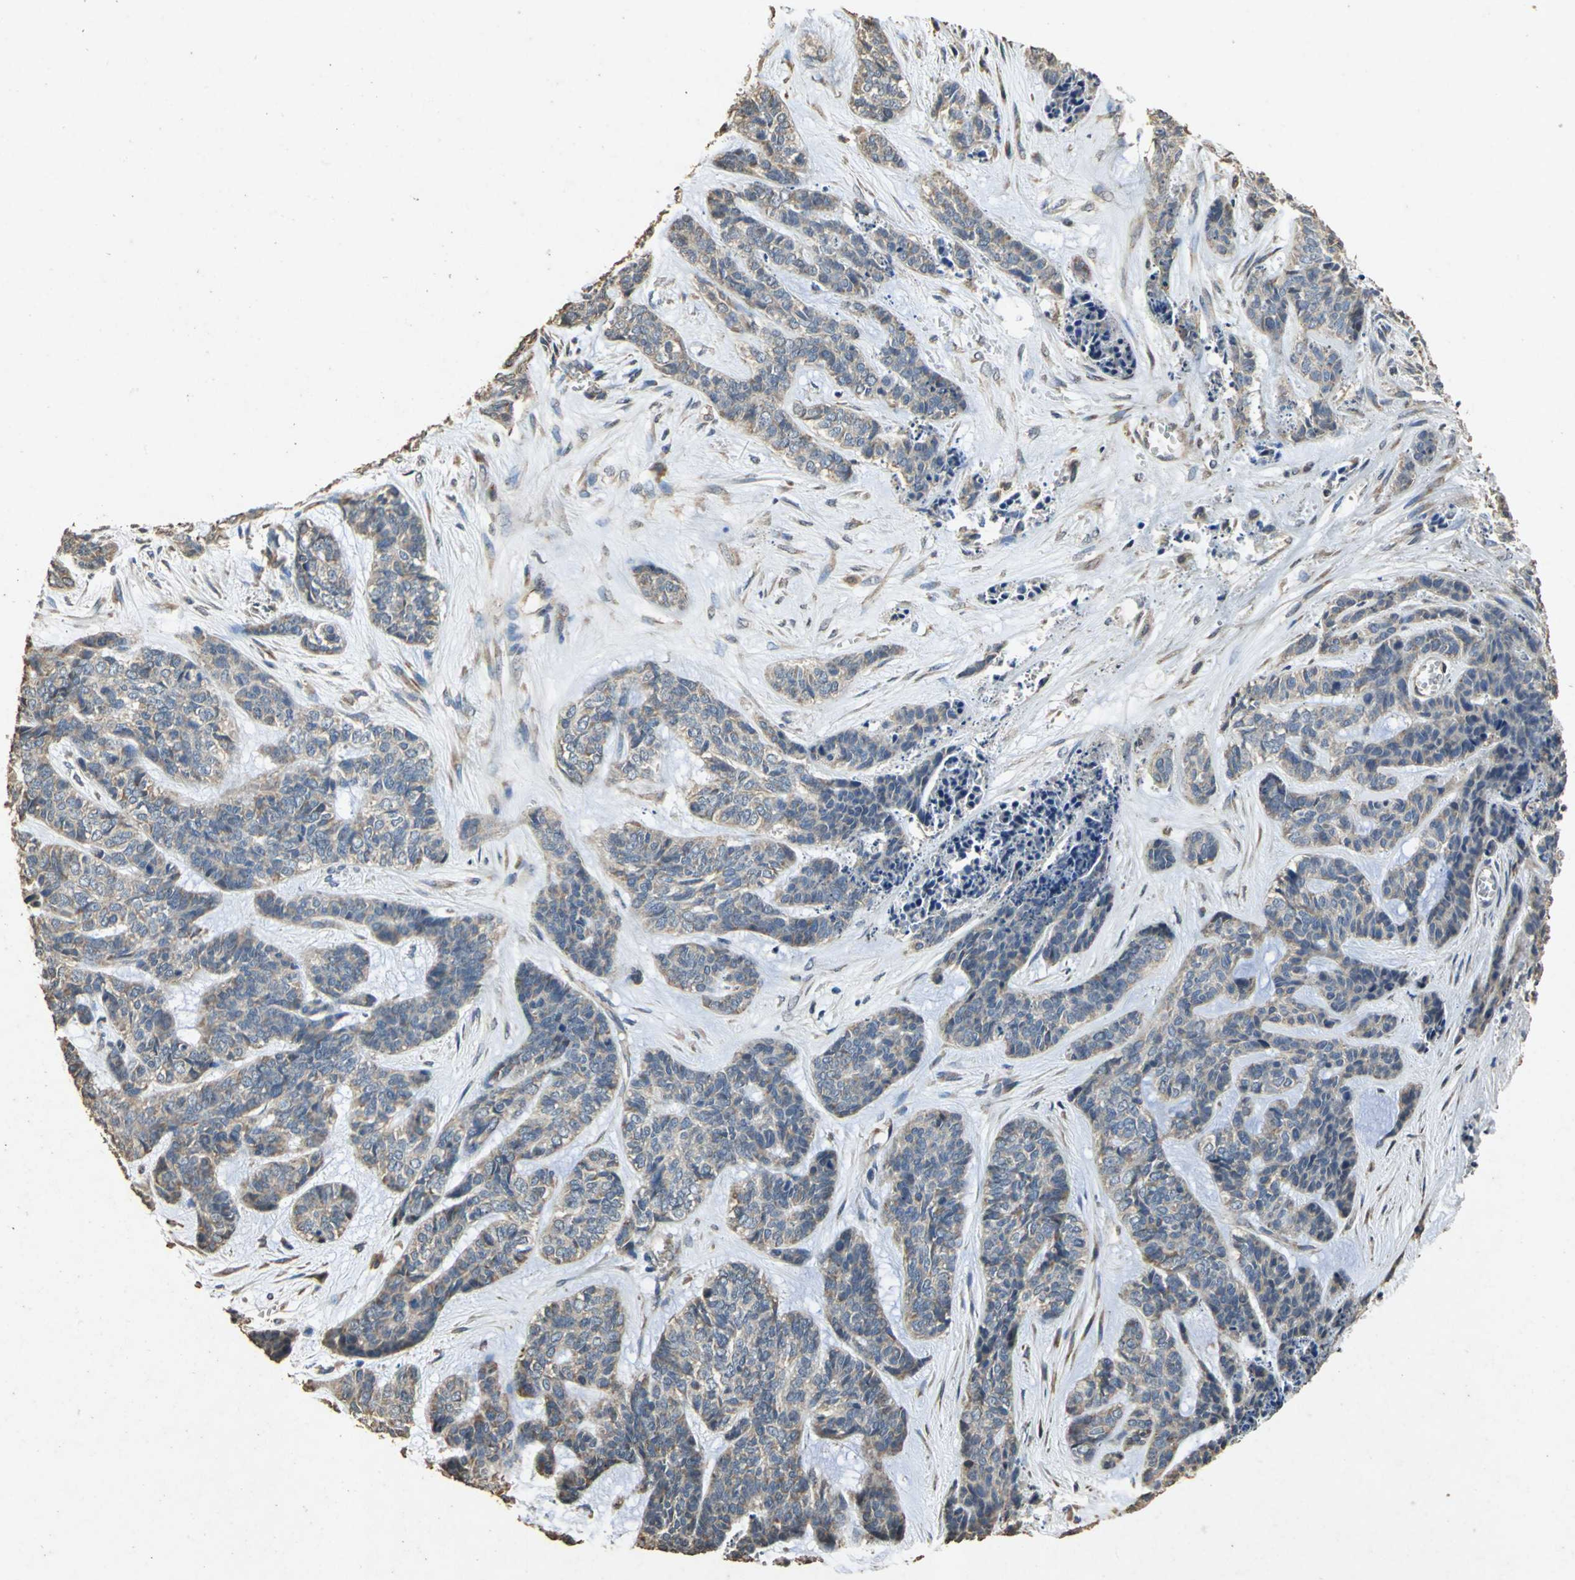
{"staining": {"intensity": "weak", "quantity": "25%-75%", "location": "cytoplasmic/membranous"}, "tissue": "skin cancer", "cell_type": "Tumor cells", "image_type": "cancer", "snomed": [{"axis": "morphology", "description": "Basal cell carcinoma"}, {"axis": "topography", "description": "Skin"}], "caption": "Skin basal cell carcinoma stained for a protein (brown) demonstrates weak cytoplasmic/membranous positive positivity in about 25%-75% of tumor cells.", "gene": "ACSL4", "patient": {"sex": "female", "age": 64}}